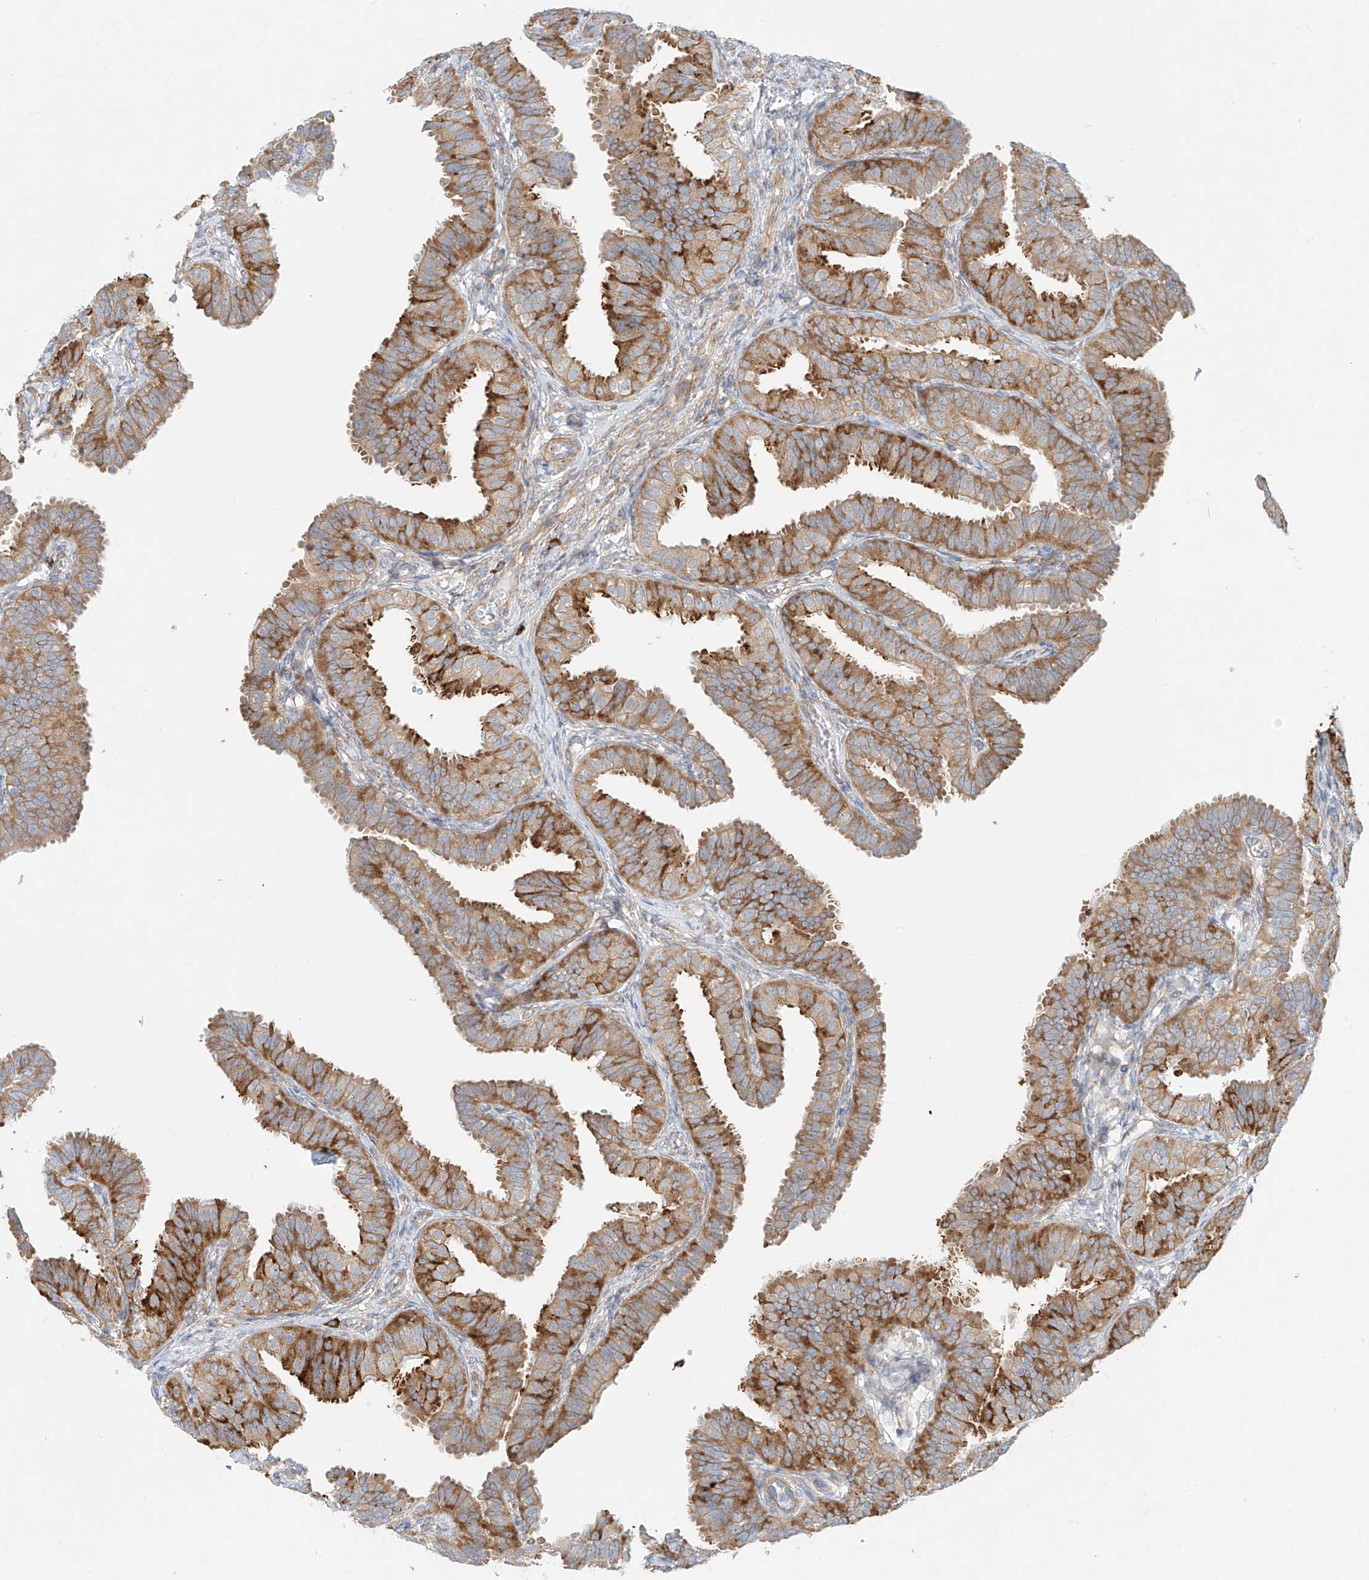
{"staining": {"intensity": "moderate", "quantity": ">75%", "location": "cytoplasmic/membranous"}, "tissue": "fallopian tube", "cell_type": "Glandular cells", "image_type": "normal", "snomed": [{"axis": "morphology", "description": "Normal tissue, NOS"}, {"axis": "topography", "description": "Fallopian tube"}], "caption": "The photomicrograph demonstrates staining of normal fallopian tube, revealing moderate cytoplasmic/membranous protein positivity (brown color) within glandular cells. (DAB (3,3'-diaminobenzidine) IHC, brown staining for protein, blue staining for nuclei).", "gene": "EIPR1", "patient": {"sex": "female", "age": 35}}